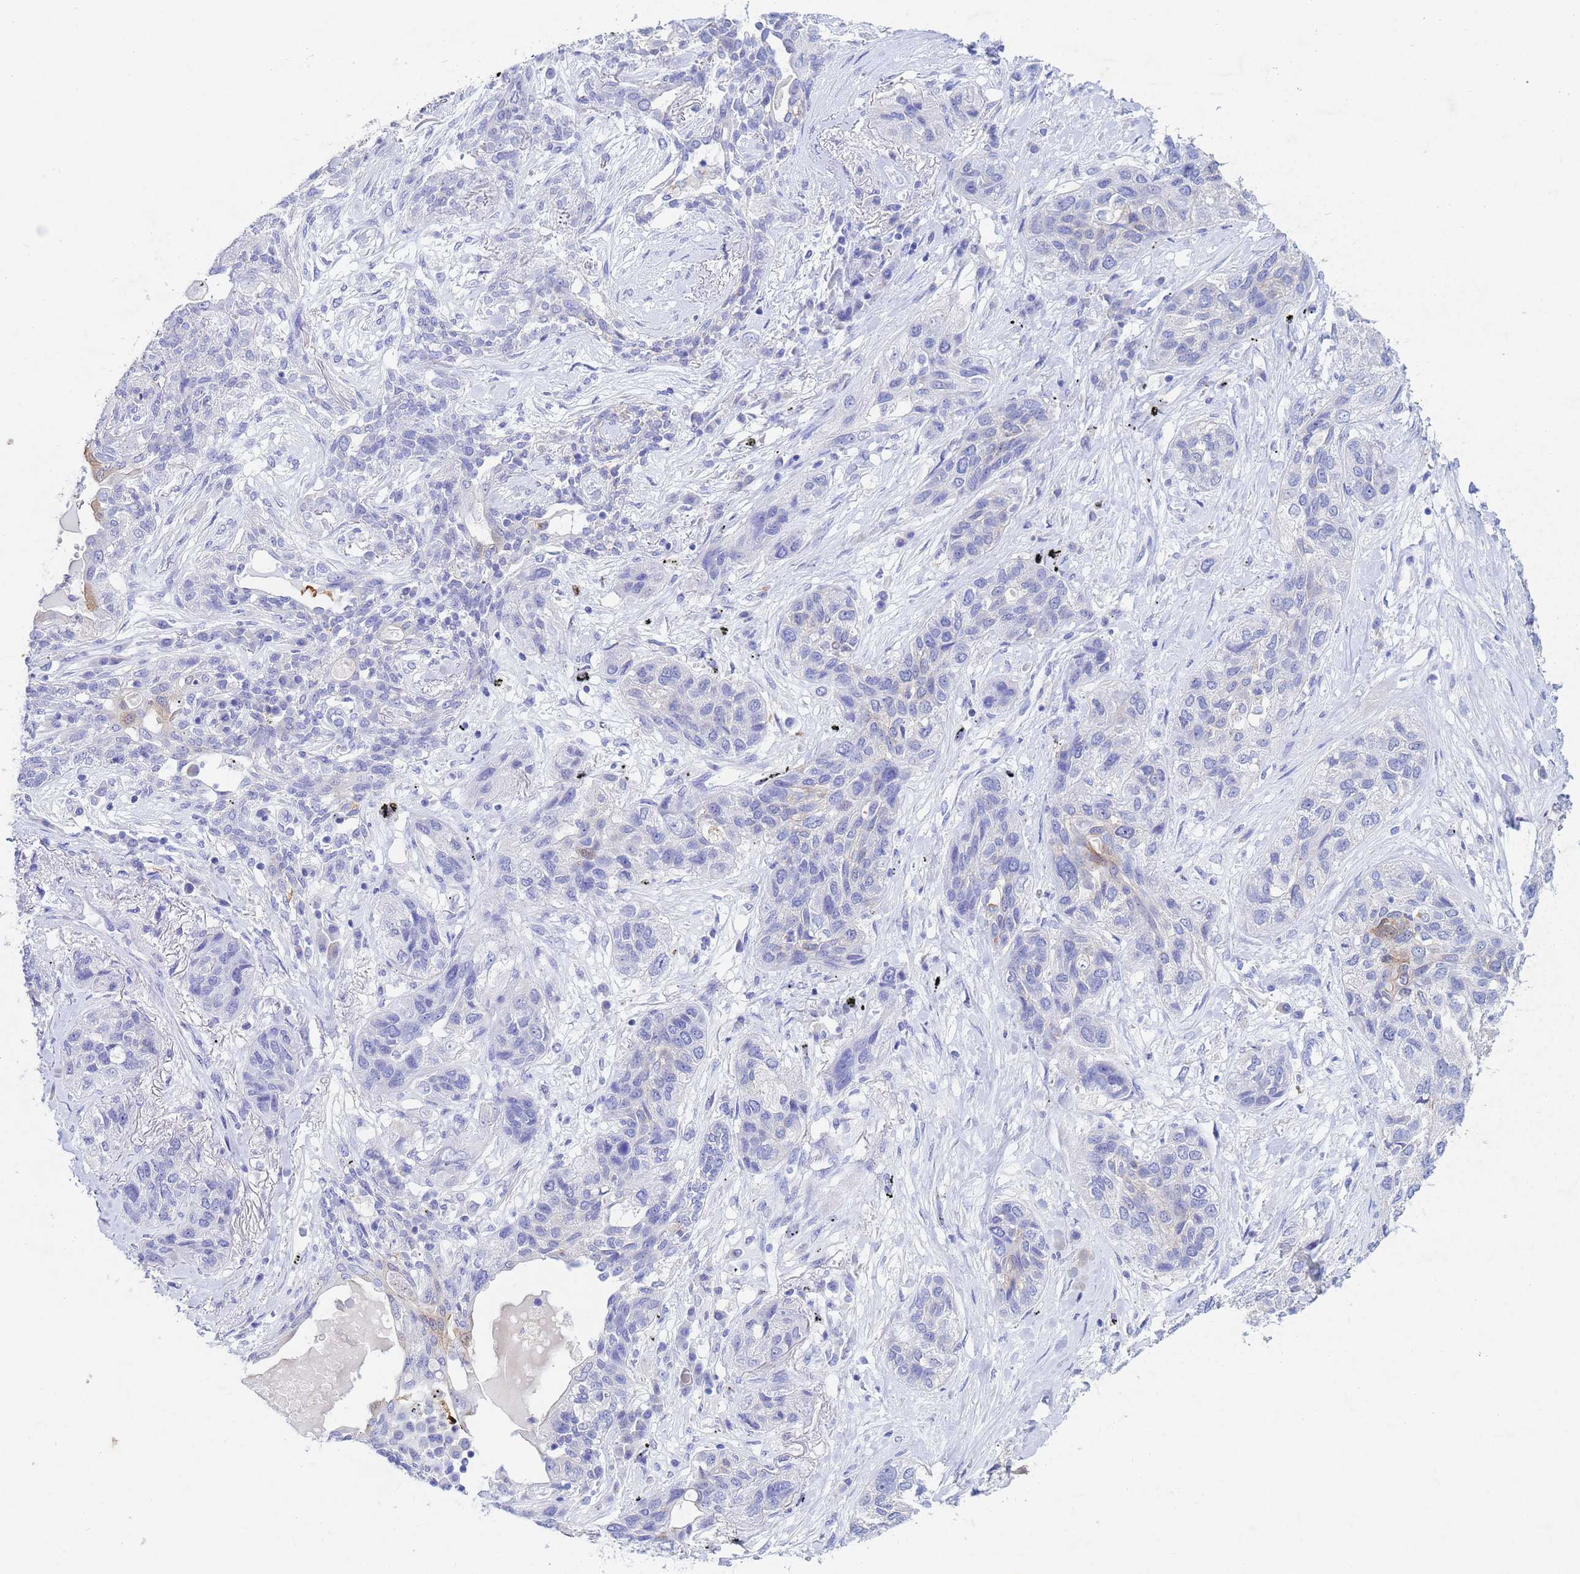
{"staining": {"intensity": "negative", "quantity": "none", "location": "none"}, "tissue": "lung cancer", "cell_type": "Tumor cells", "image_type": "cancer", "snomed": [{"axis": "morphology", "description": "Squamous cell carcinoma, NOS"}, {"axis": "topography", "description": "Lung"}], "caption": "The micrograph exhibits no significant positivity in tumor cells of lung cancer. (IHC, brightfield microscopy, high magnification).", "gene": "CSTB", "patient": {"sex": "female", "age": 70}}